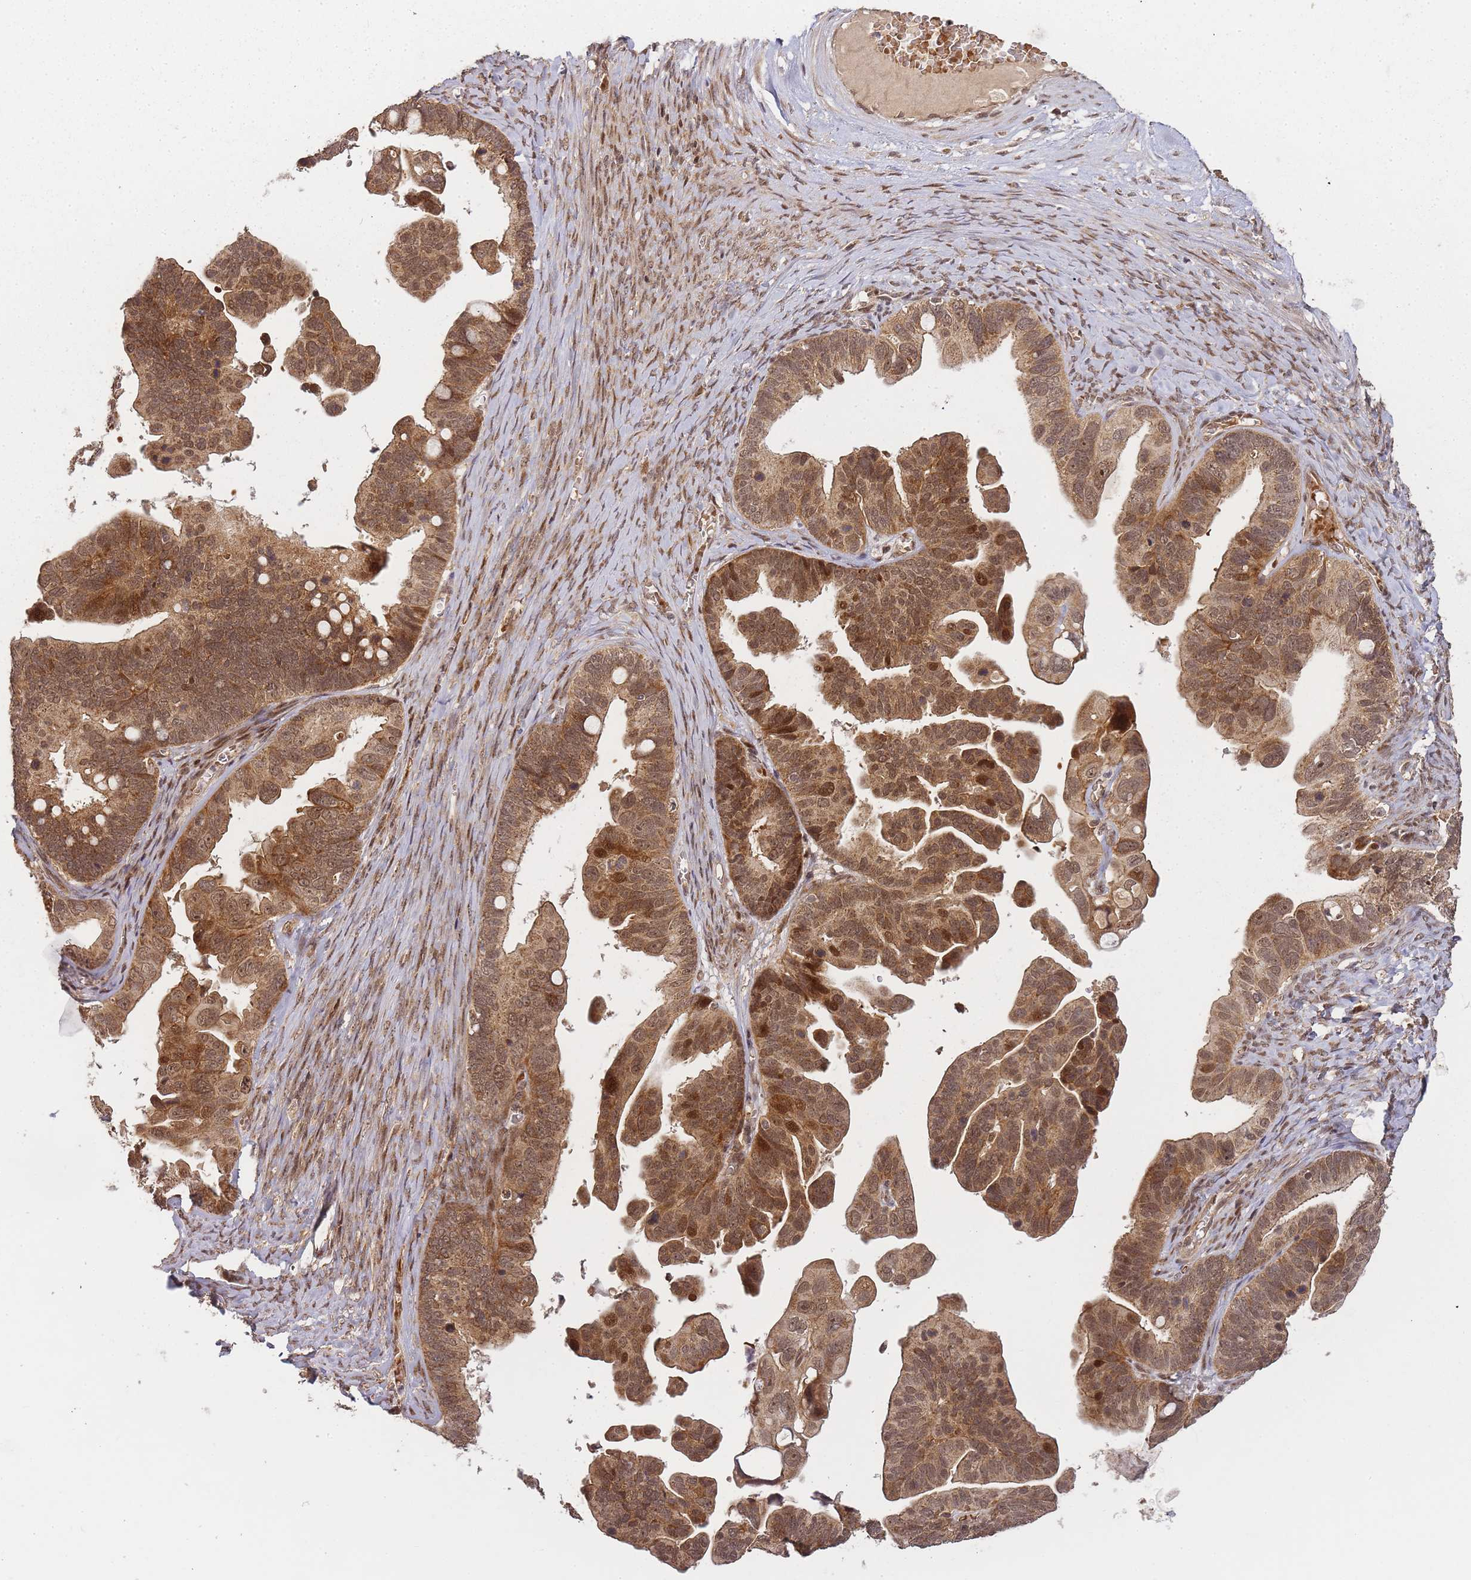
{"staining": {"intensity": "moderate", "quantity": ">75%", "location": "cytoplasmic/membranous,nuclear"}, "tissue": "ovarian cancer", "cell_type": "Tumor cells", "image_type": "cancer", "snomed": [{"axis": "morphology", "description": "Cystadenocarcinoma, serous, NOS"}, {"axis": "topography", "description": "Ovary"}], "caption": "Human serous cystadenocarcinoma (ovarian) stained with a protein marker displays moderate staining in tumor cells.", "gene": "ZNF497", "patient": {"sex": "female", "age": 56}}